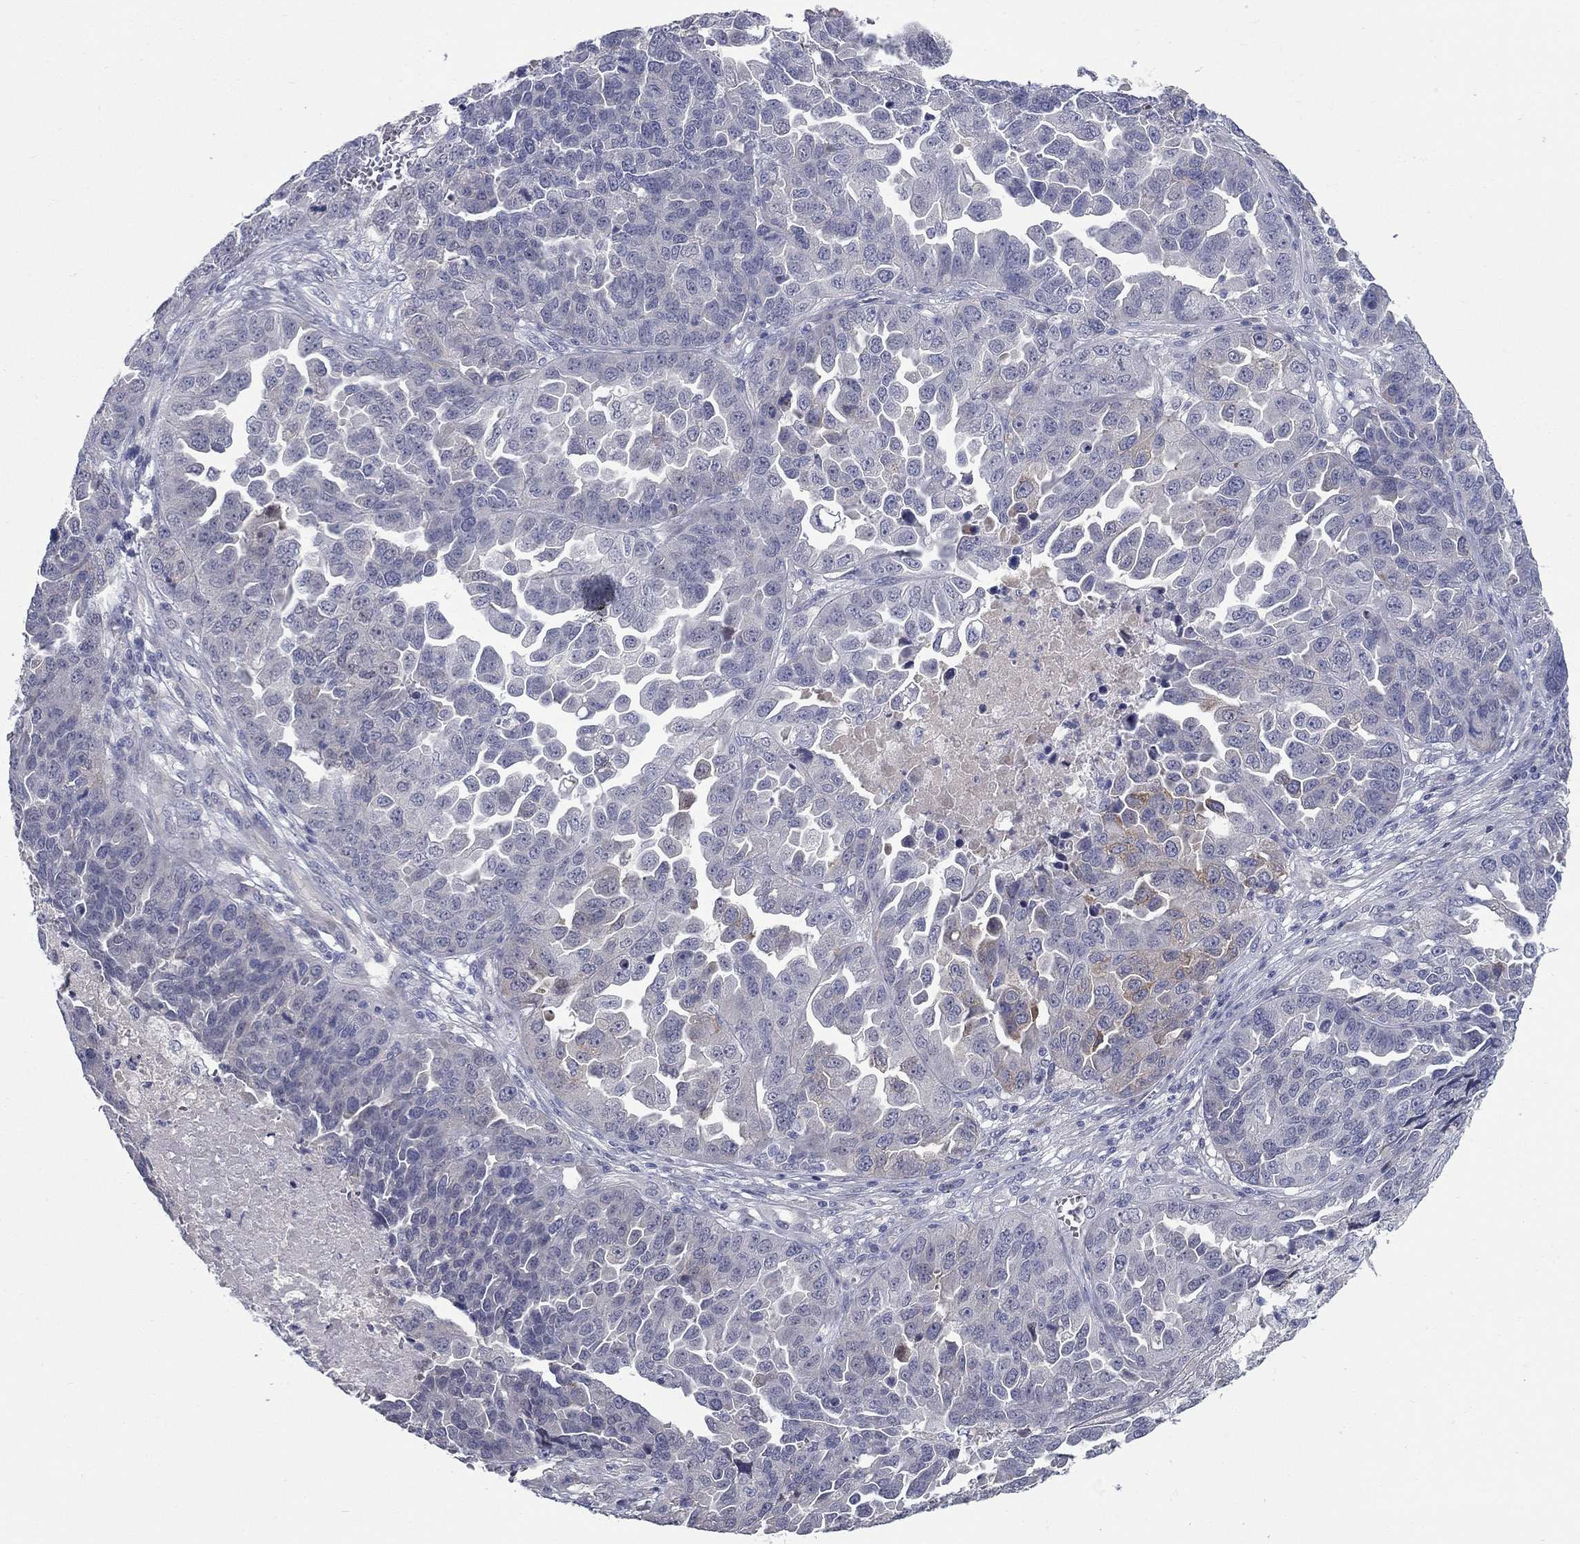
{"staining": {"intensity": "moderate", "quantity": "<25%", "location": "cytoplasmic/membranous"}, "tissue": "ovarian cancer", "cell_type": "Tumor cells", "image_type": "cancer", "snomed": [{"axis": "morphology", "description": "Cystadenocarcinoma, serous, NOS"}, {"axis": "topography", "description": "Ovary"}], "caption": "Brown immunohistochemical staining in ovarian cancer (serous cystadenocarcinoma) reveals moderate cytoplasmic/membranous expression in approximately <25% of tumor cells.", "gene": "UNC119B", "patient": {"sex": "female", "age": 87}}